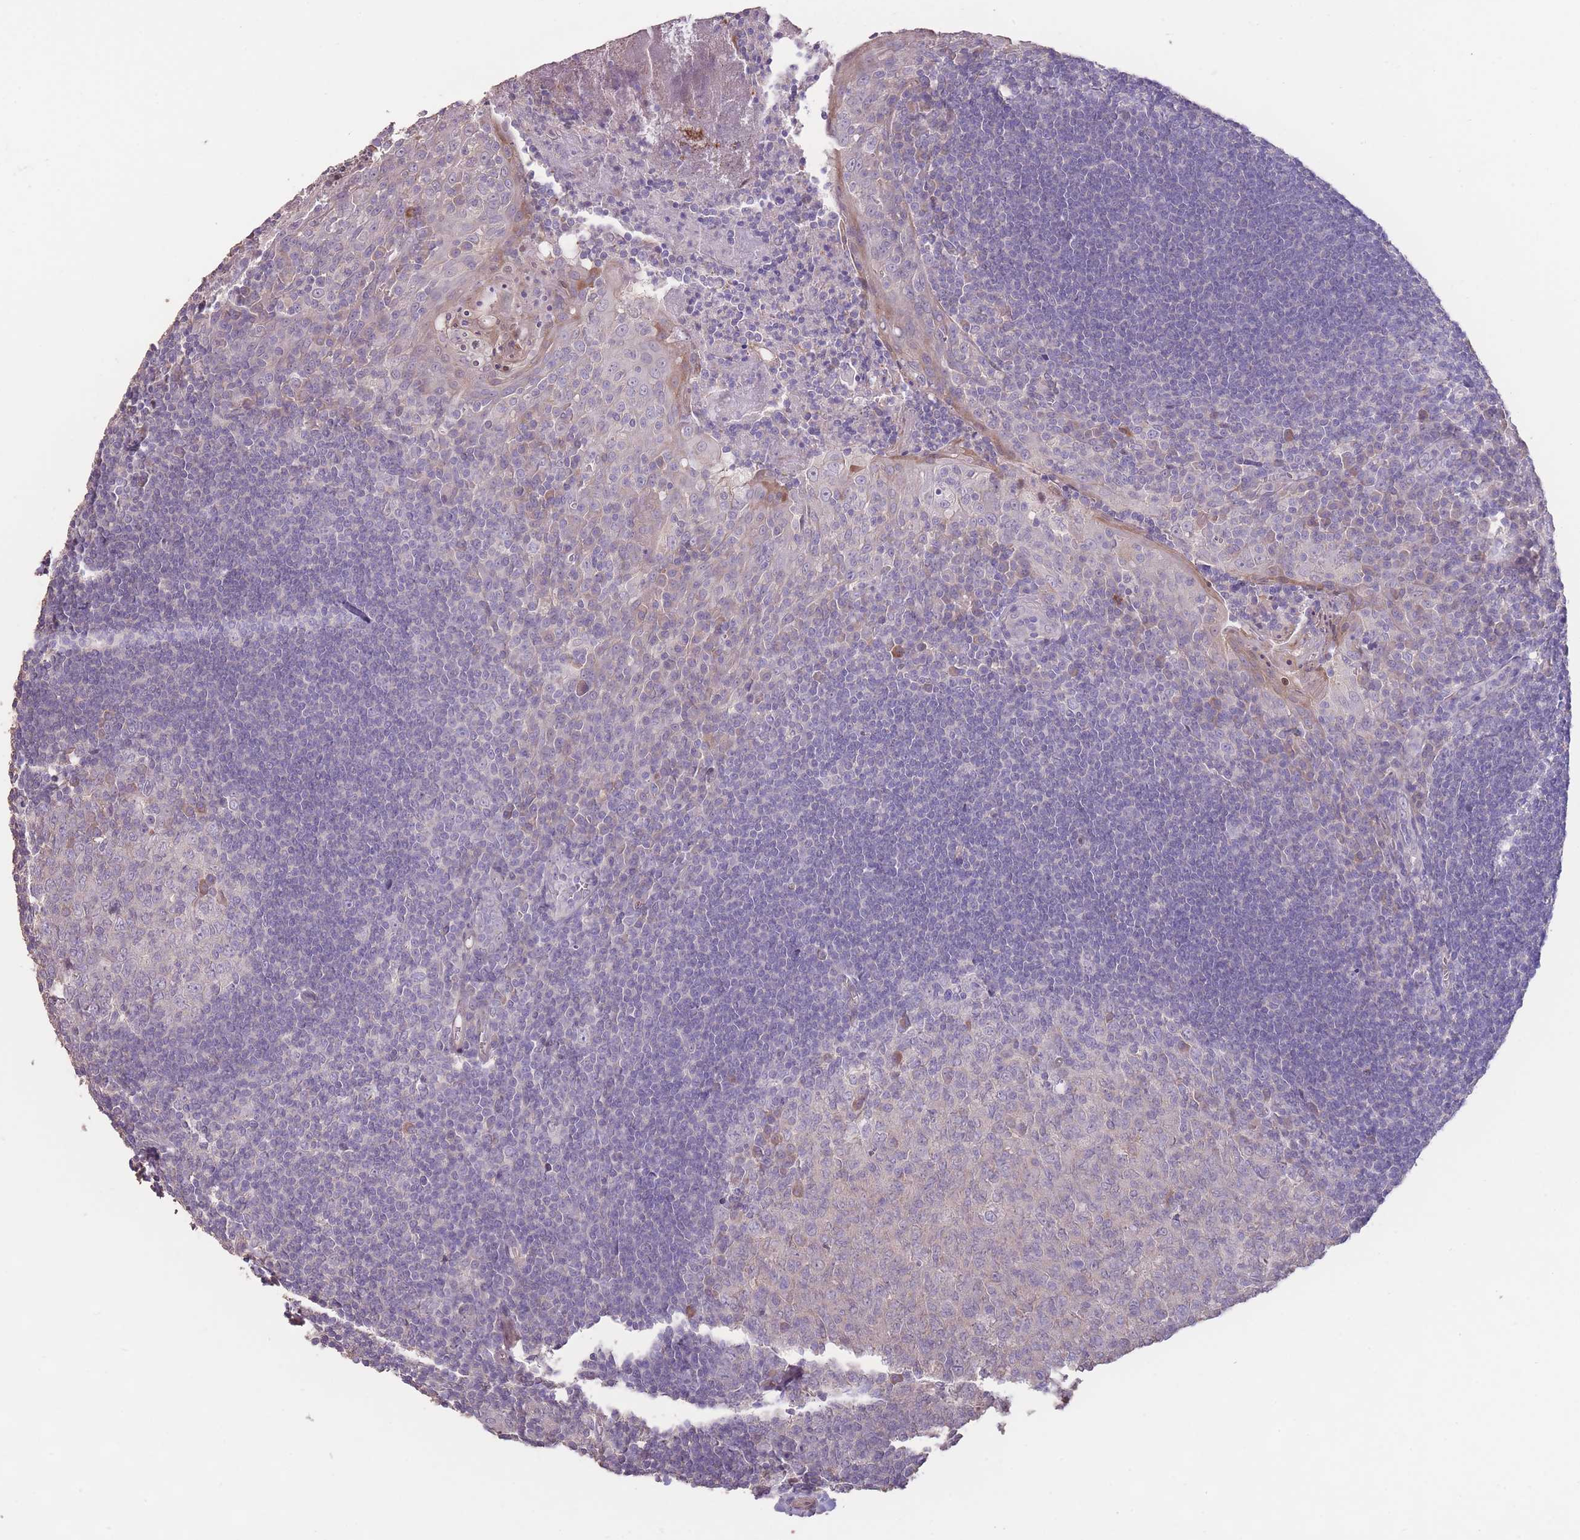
{"staining": {"intensity": "negative", "quantity": "none", "location": "none"}, "tissue": "tonsil", "cell_type": "Germinal center cells", "image_type": "normal", "snomed": [{"axis": "morphology", "description": "Normal tissue, NOS"}, {"axis": "topography", "description": "Tonsil"}], "caption": "High power microscopy micrograph of an immunohistochemistry image of benign tonsil, revealing no significant positivity in germinal center cells.", "gene": "RSPH10B2", "patient": {"sex": "male", "age": 27}}